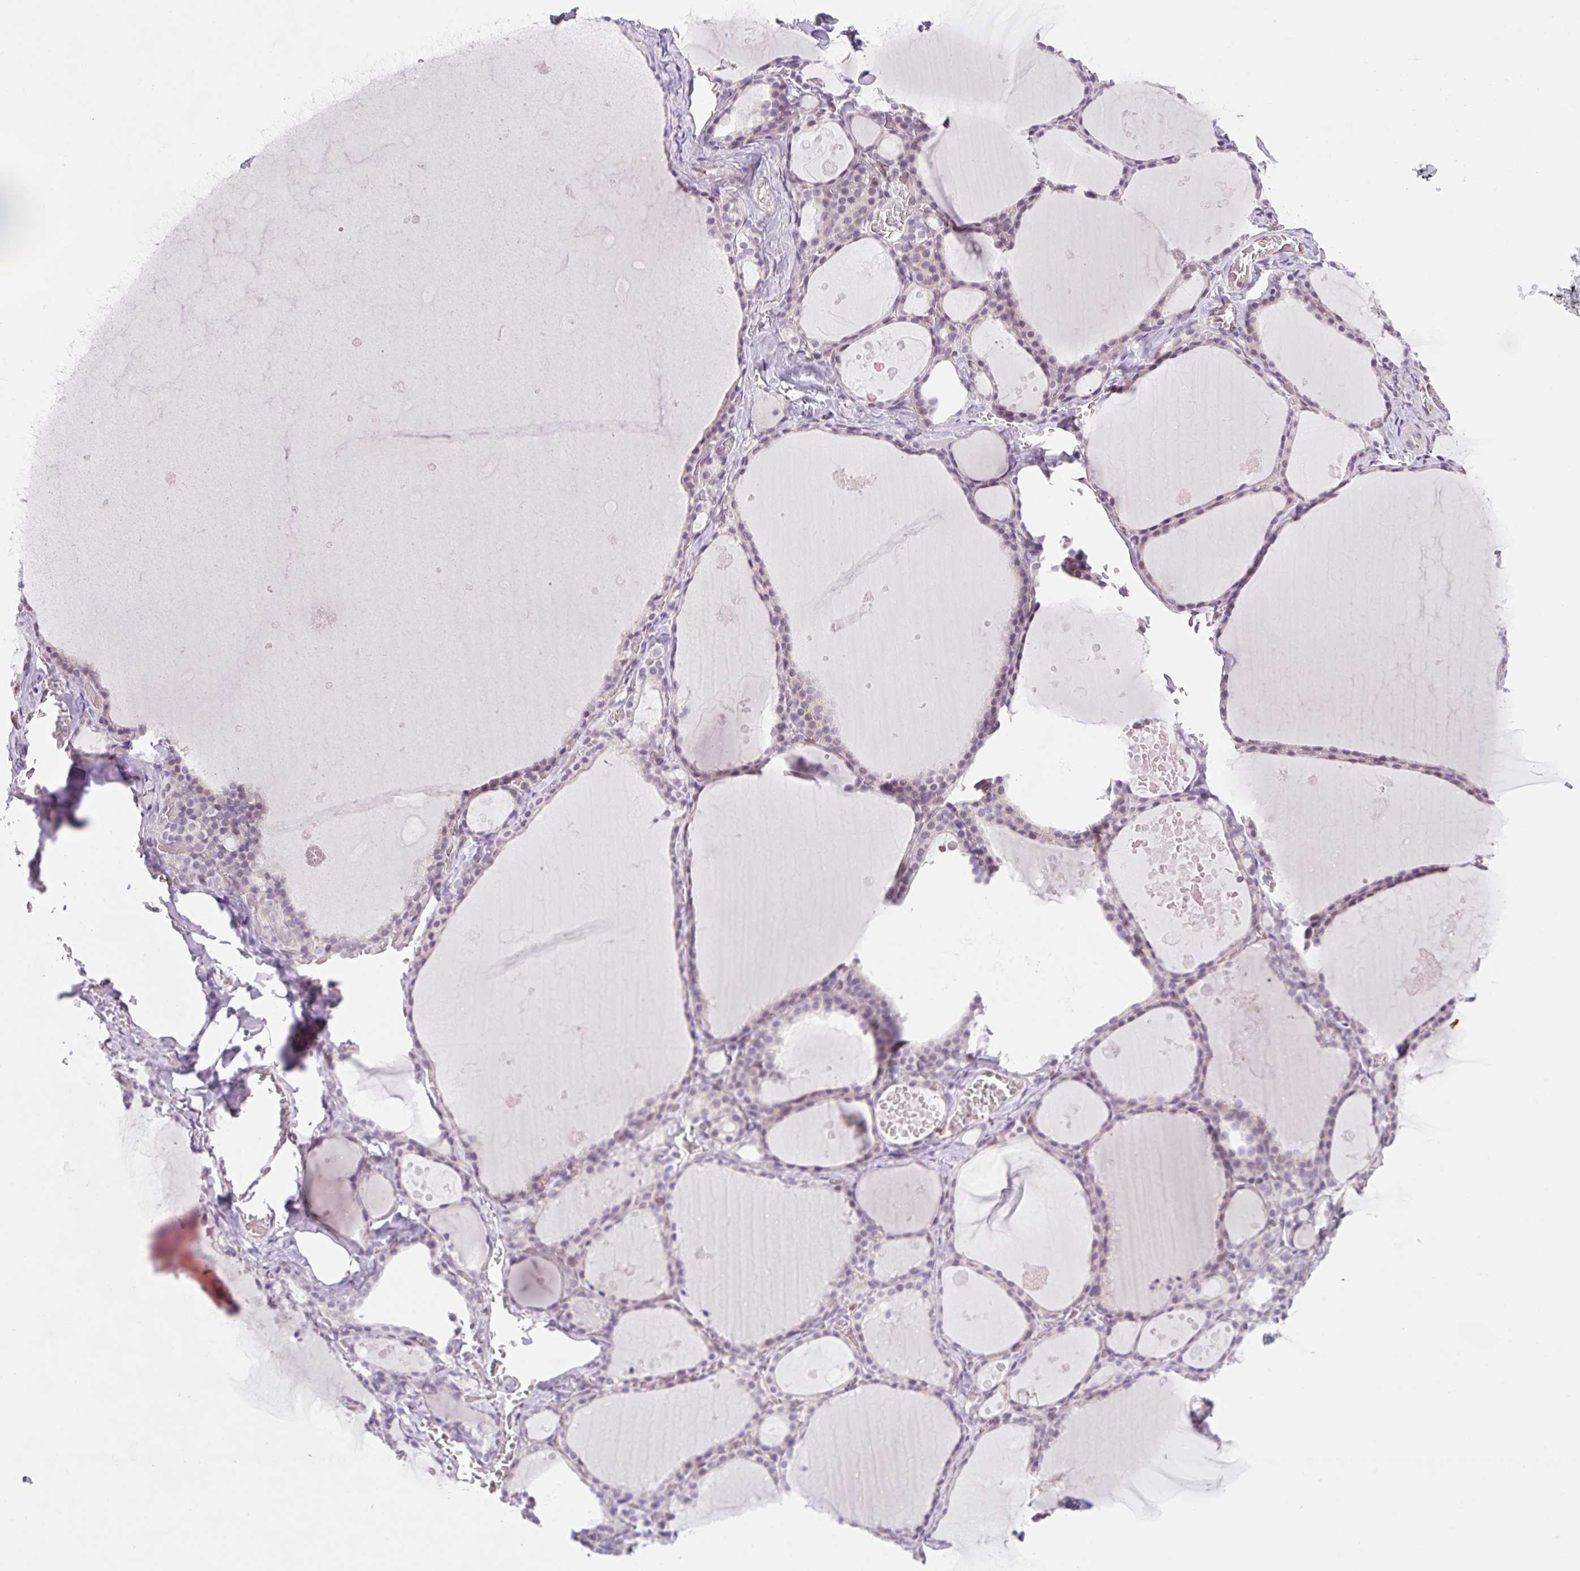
{"staining": {"intensity": "weak", "quantity": "<25%", "location": "nuclear"}, "tissue": "thyroid gland", "cell_type": "Glandular cells", "image_type": "normal", "snomed": [{"axis": "morphology", "description": "Normal tissue, NOS"}, {"axis": "topography", "description": "Thyroid gland"}], "caption": "An immunohistochemistry histopathology image of benign thyroid gland is shown. There is no staining in glandular cells of thyroid gland.", "gene": "SYNE3", "patient": {"sex": "male", "age": 56}}